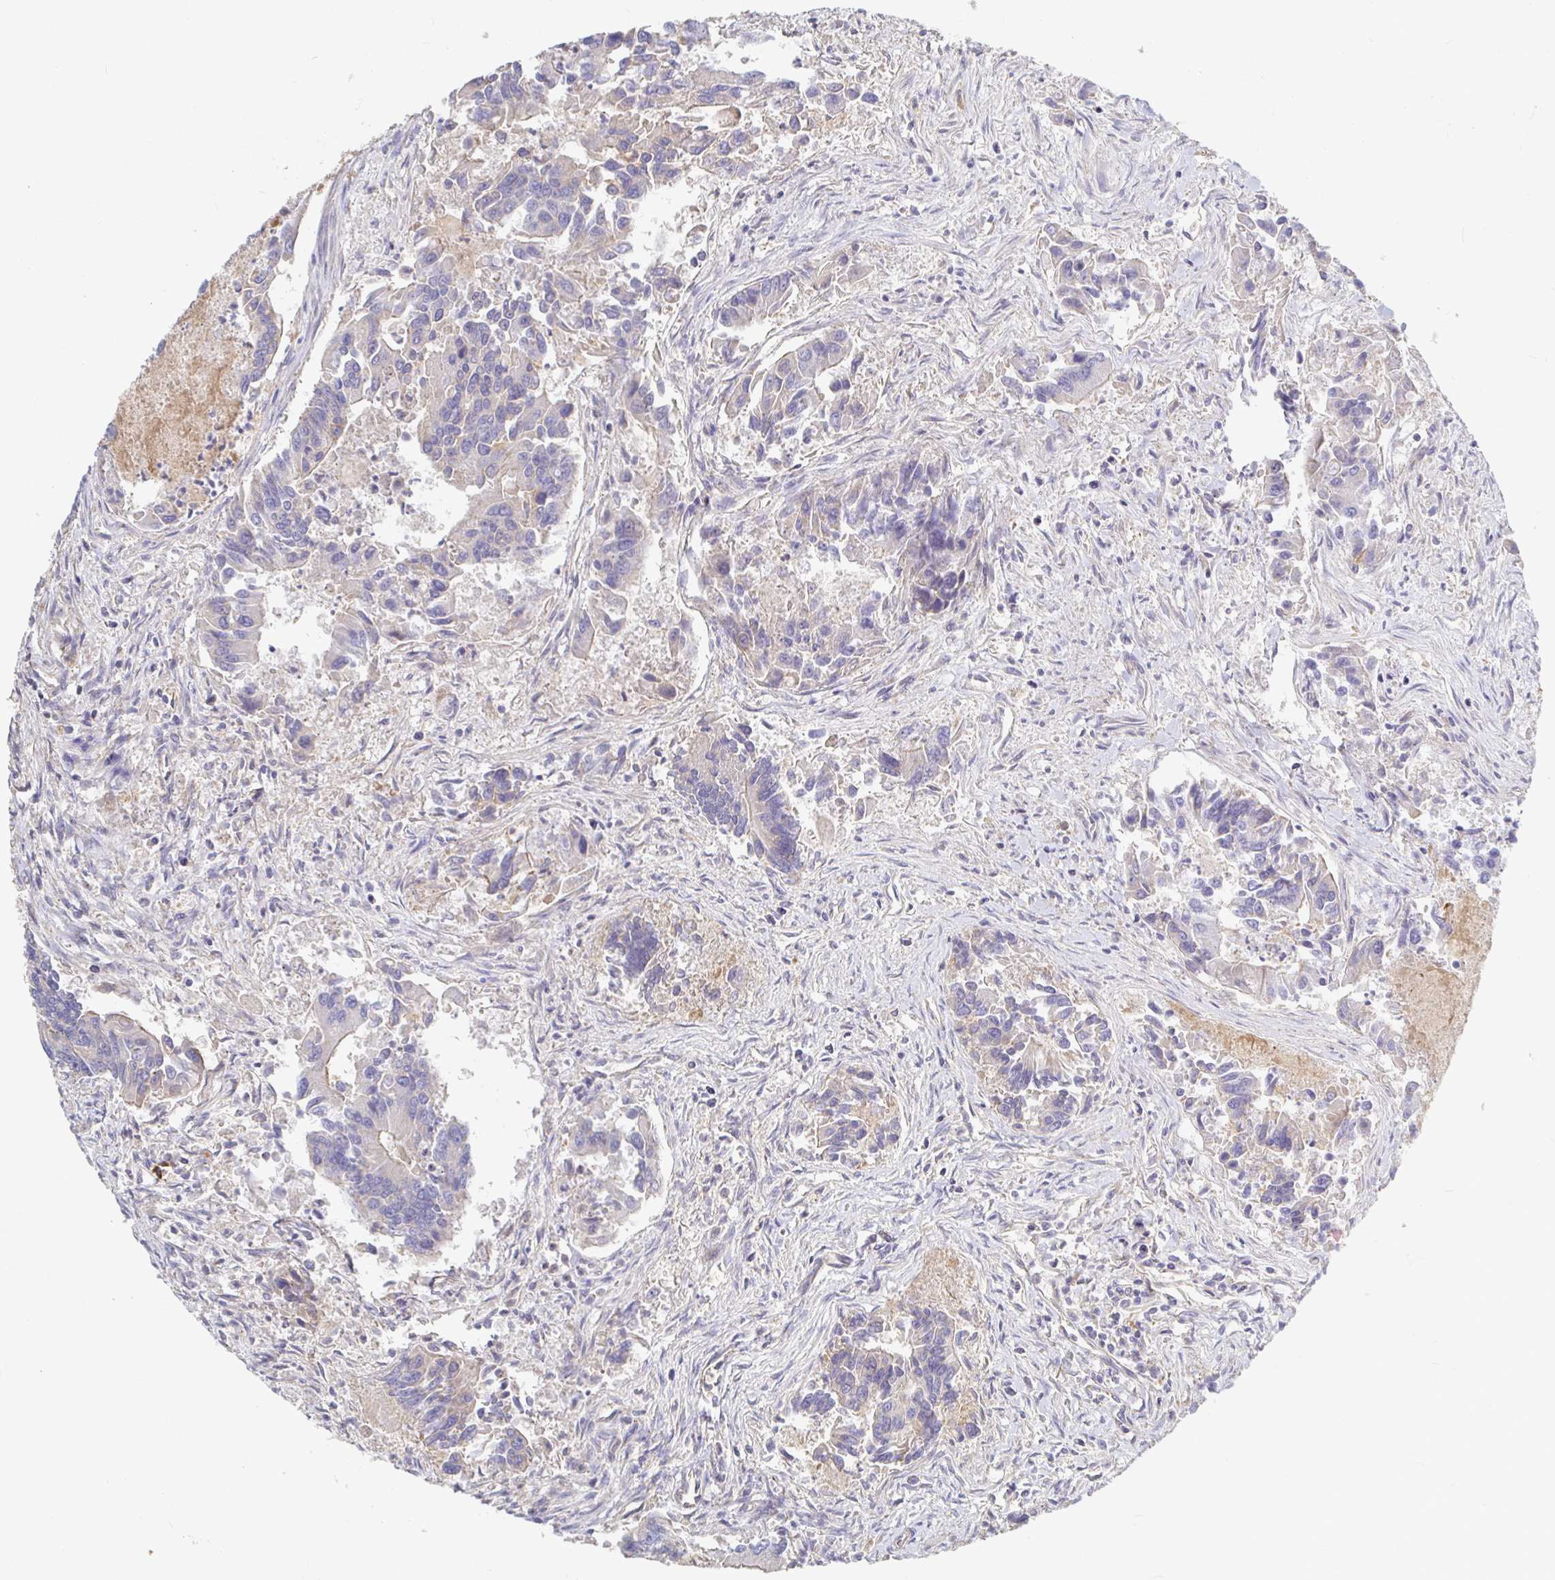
{"staining": {"intensity": "negative", "quantity": "none", "location": "none"}, "tissue": "colorectal cancer", "cell_type": "Tumor cells", "image_type": "cancer", "snomed": [{"axis": "morphology", "description": "Adenocarcinoma, NOS"}, {"axis": "topography", "description": "Colon"}], "caption": "Histopathology image shows no protein staining in tumor cells of adenocarcinoma (colorectal) tissue.", "gene": "IRAK2", "patient": {"sex": "female", "age": 67}}